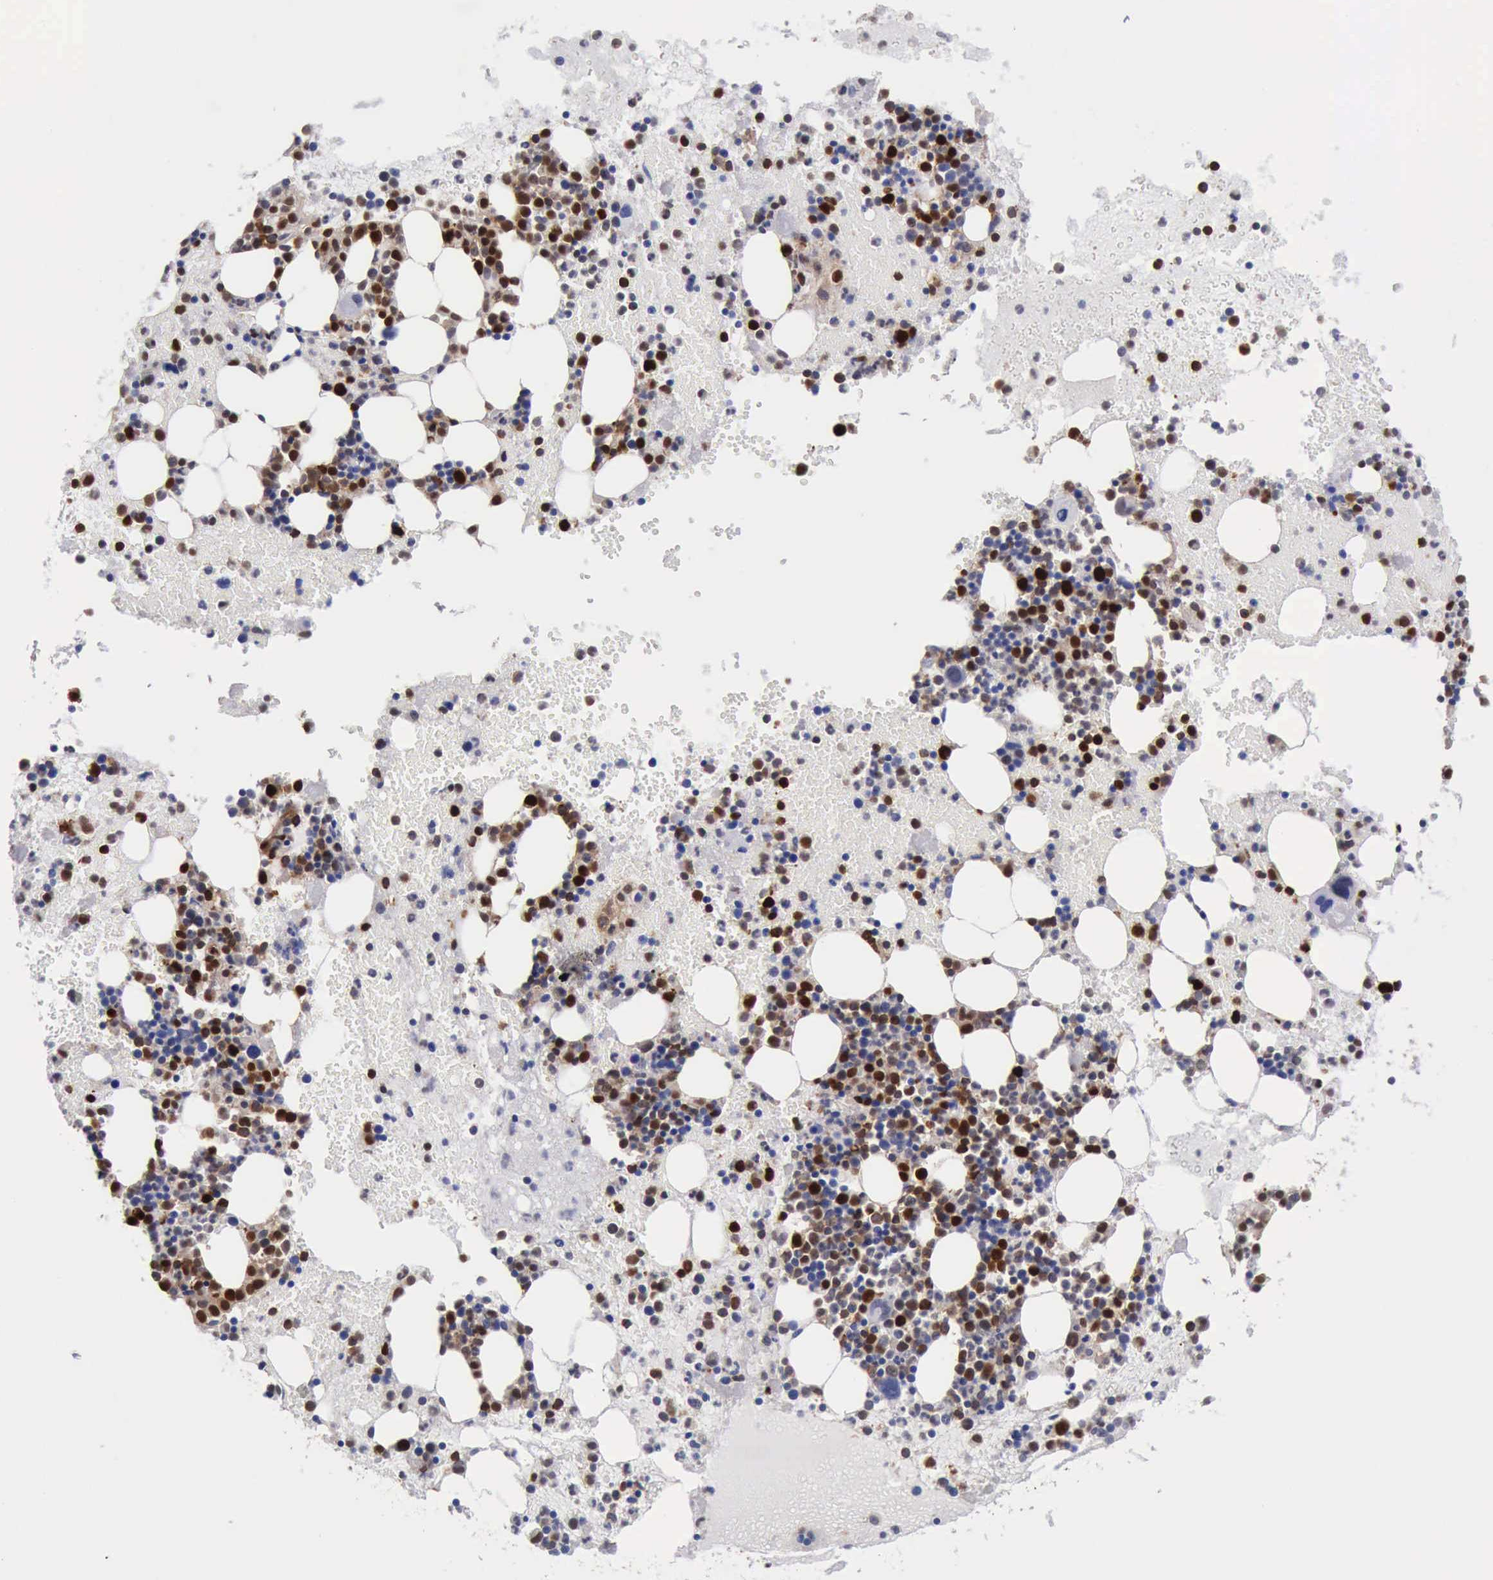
{"staining": {"intensity": "strong", "quantity": "25%-75%", "location": "nuclear"}, "tissue": "bone marrow", "cell_type": "Hematopoietic cells", "image_type": "normal", "snomed": [{"axis": "morphology", "description": "Normal tissue, NOS"}, {"axis": "topography", "description": "Bone marrow"}], "caption": "Protein expression analysis of benign bone marrow shows strong nuclear staining in about 25%-75% of hematopoietic cells.", "gene": "PDCD4", "patient": {"sex": "male", "age": 51}}